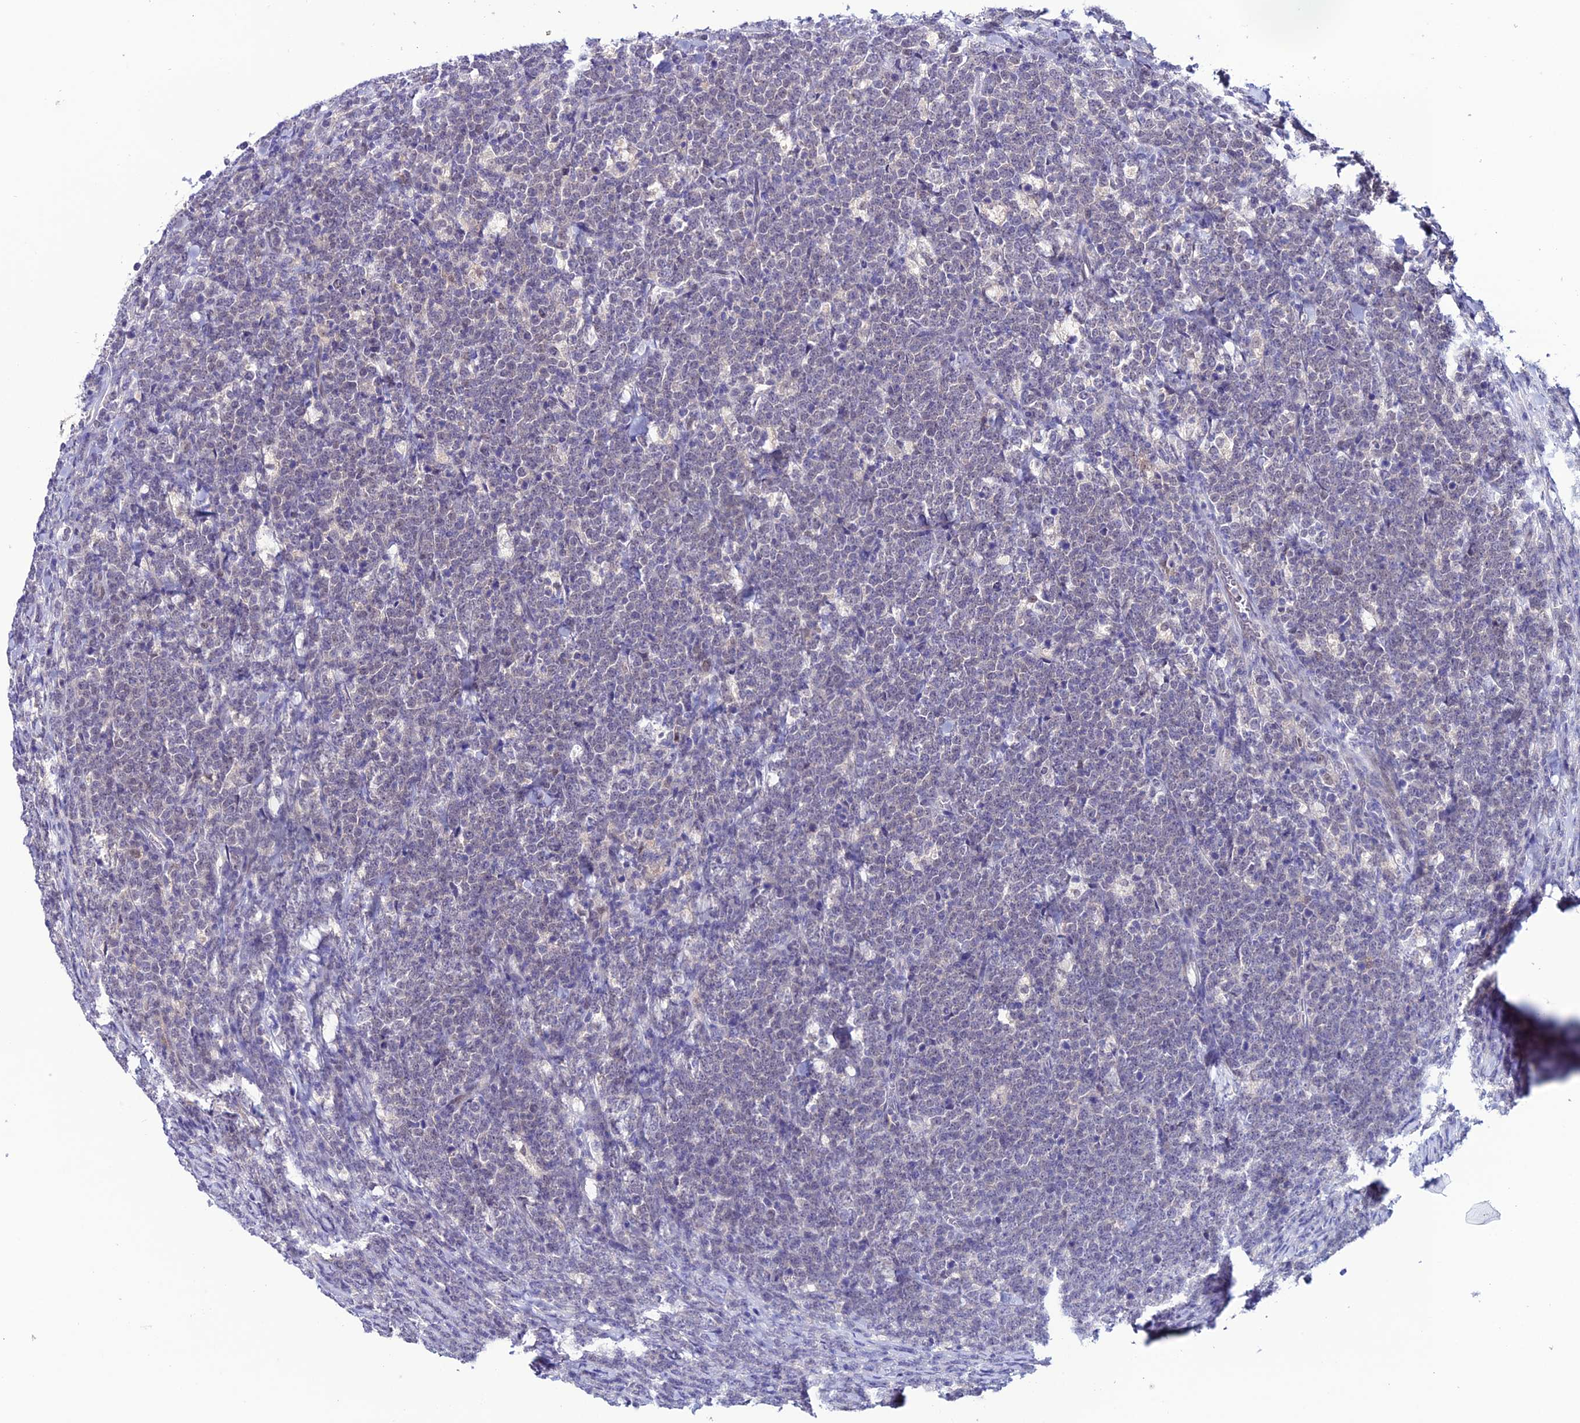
{"staining": {"intensity": "negative", "quantity": "none", "location": "none"}, "tissue": "lymphoma", "cell_type": "Tumor cells", "image_type": "cancer", "snomed": [{"axis": "morphology", "description": "Malignant lymphoma, non-Hodgkin's type, High grade"}, {"axis": "topography", "description": "Small intestine"}], "caption": "This image is of malignant lymphoma, non-Hodgkin's type (high-grade) stained with immunohistochemistry (IHC) to label a protein in brown with the nuclei are counter-stained blue. There is no expression in tumor cells.", "gene": "FZD8", "patient": {"sex": "male", "age": 8}}